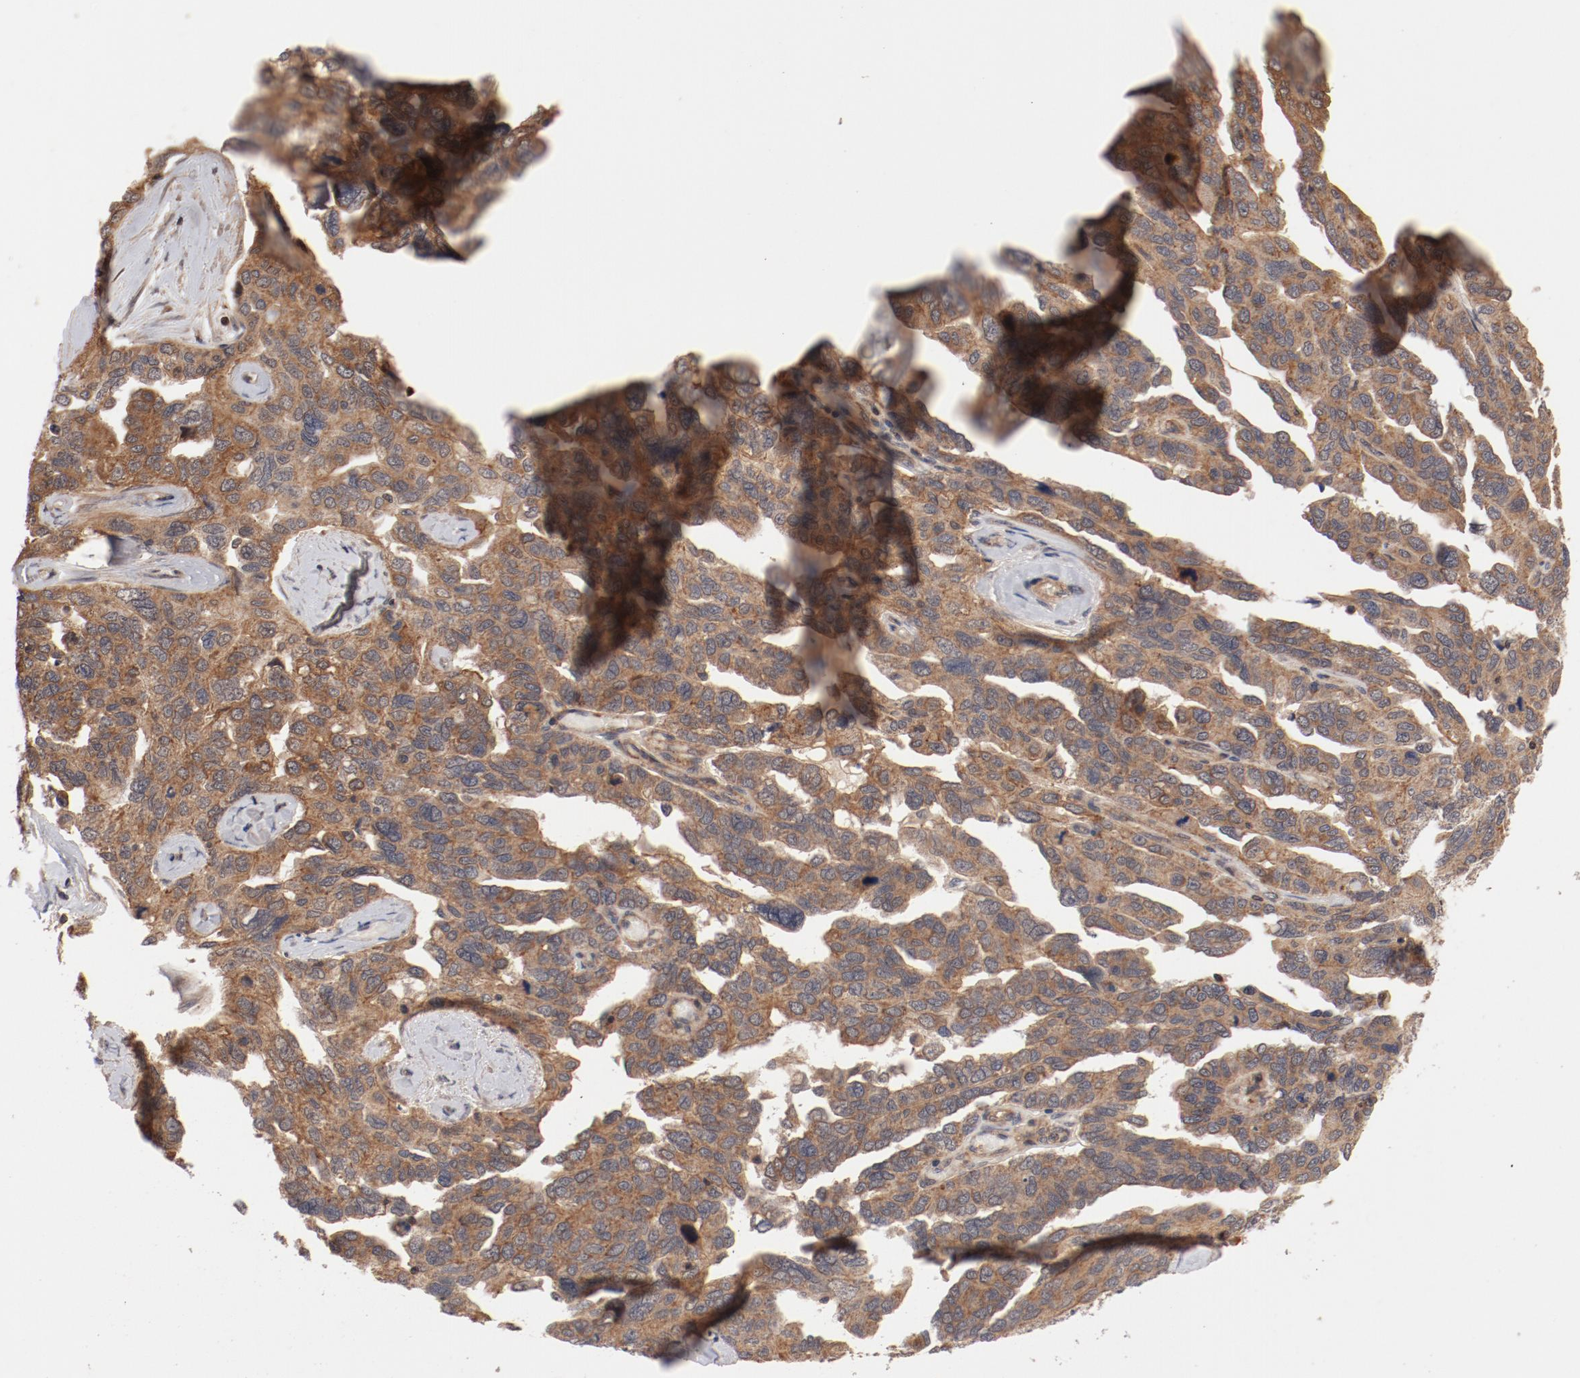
{"staining": {"intensity": "moderate", "quantity": ">75%", "location": "cytoplasmic/membranous"}, "tissue": "ovarian cancer", "cell_type": "Tumor cells", "image_type": "cancer", "snomed": [{"axis": "morphology", "description": "Cystadenocarcinoma, serous, NOS"}, {"axis": "topography", "description": "Ovary"}], "caption": "Approximately >75% of tumor cells in human ovarian serous cystadenocarcinoma show moderate cytoplasmic/membranous protein expression as visualized by brown immunohistochemical staining.", "gene": "GUF1", "patient": {"sex": "female", "age": 64}}